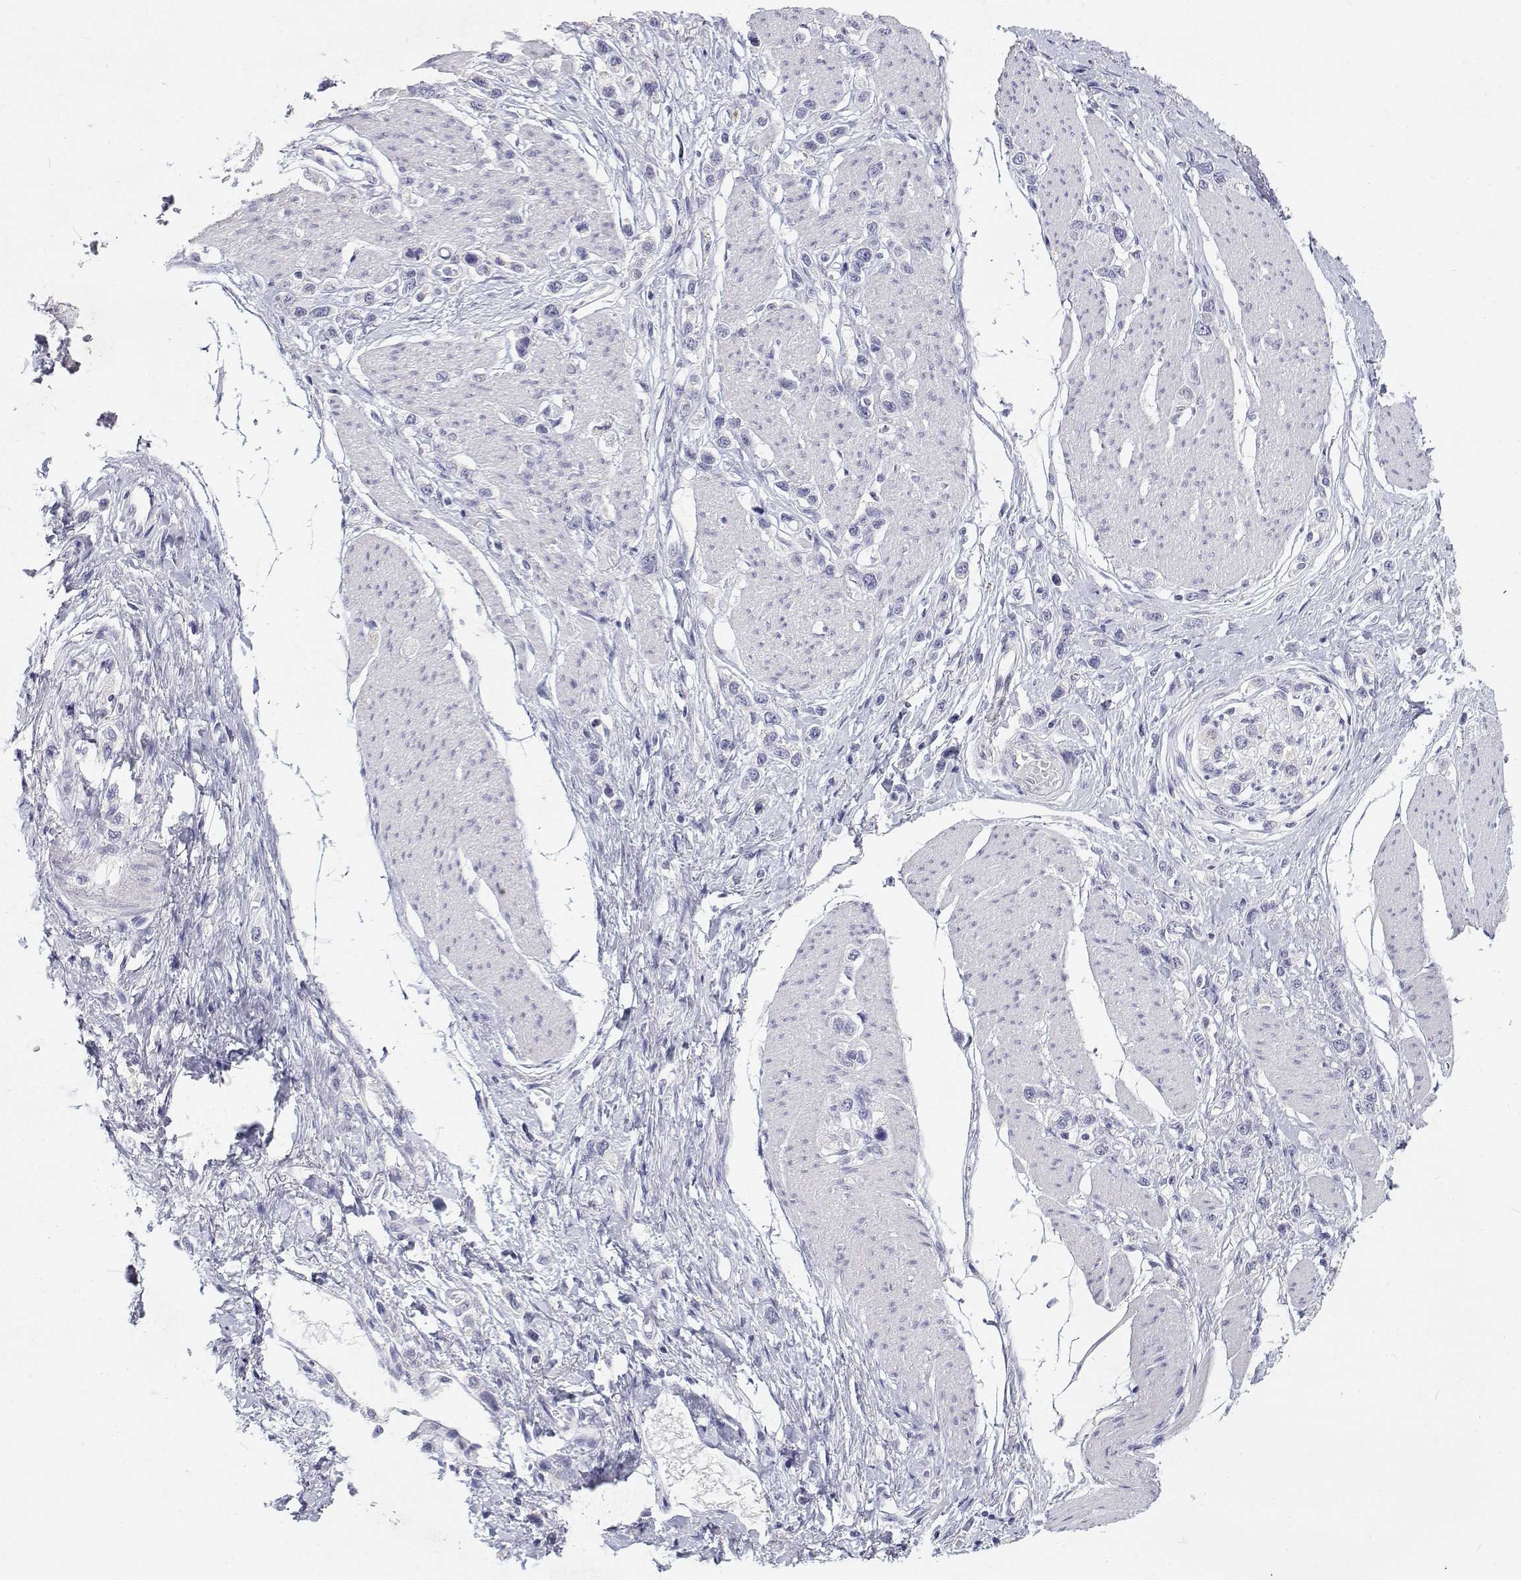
{"staining": {"intensity": "negative", "quantity": "none", "location": "none"}, "tissue": "stomach cancer", "cell_type": "Tumor cells", "image_type": "cancer", "snomed": [{"axis": "morphology", "description": "Adenocarcinoma, NOS"}, {"axis": "topography", "description": "Stomach"}], "caption": "Immunohistochemistry of stomach cancer demonstrates no staining in tumor cells.", "gene": "NCR2", "patient": {"sex": "female", "age": 65}}